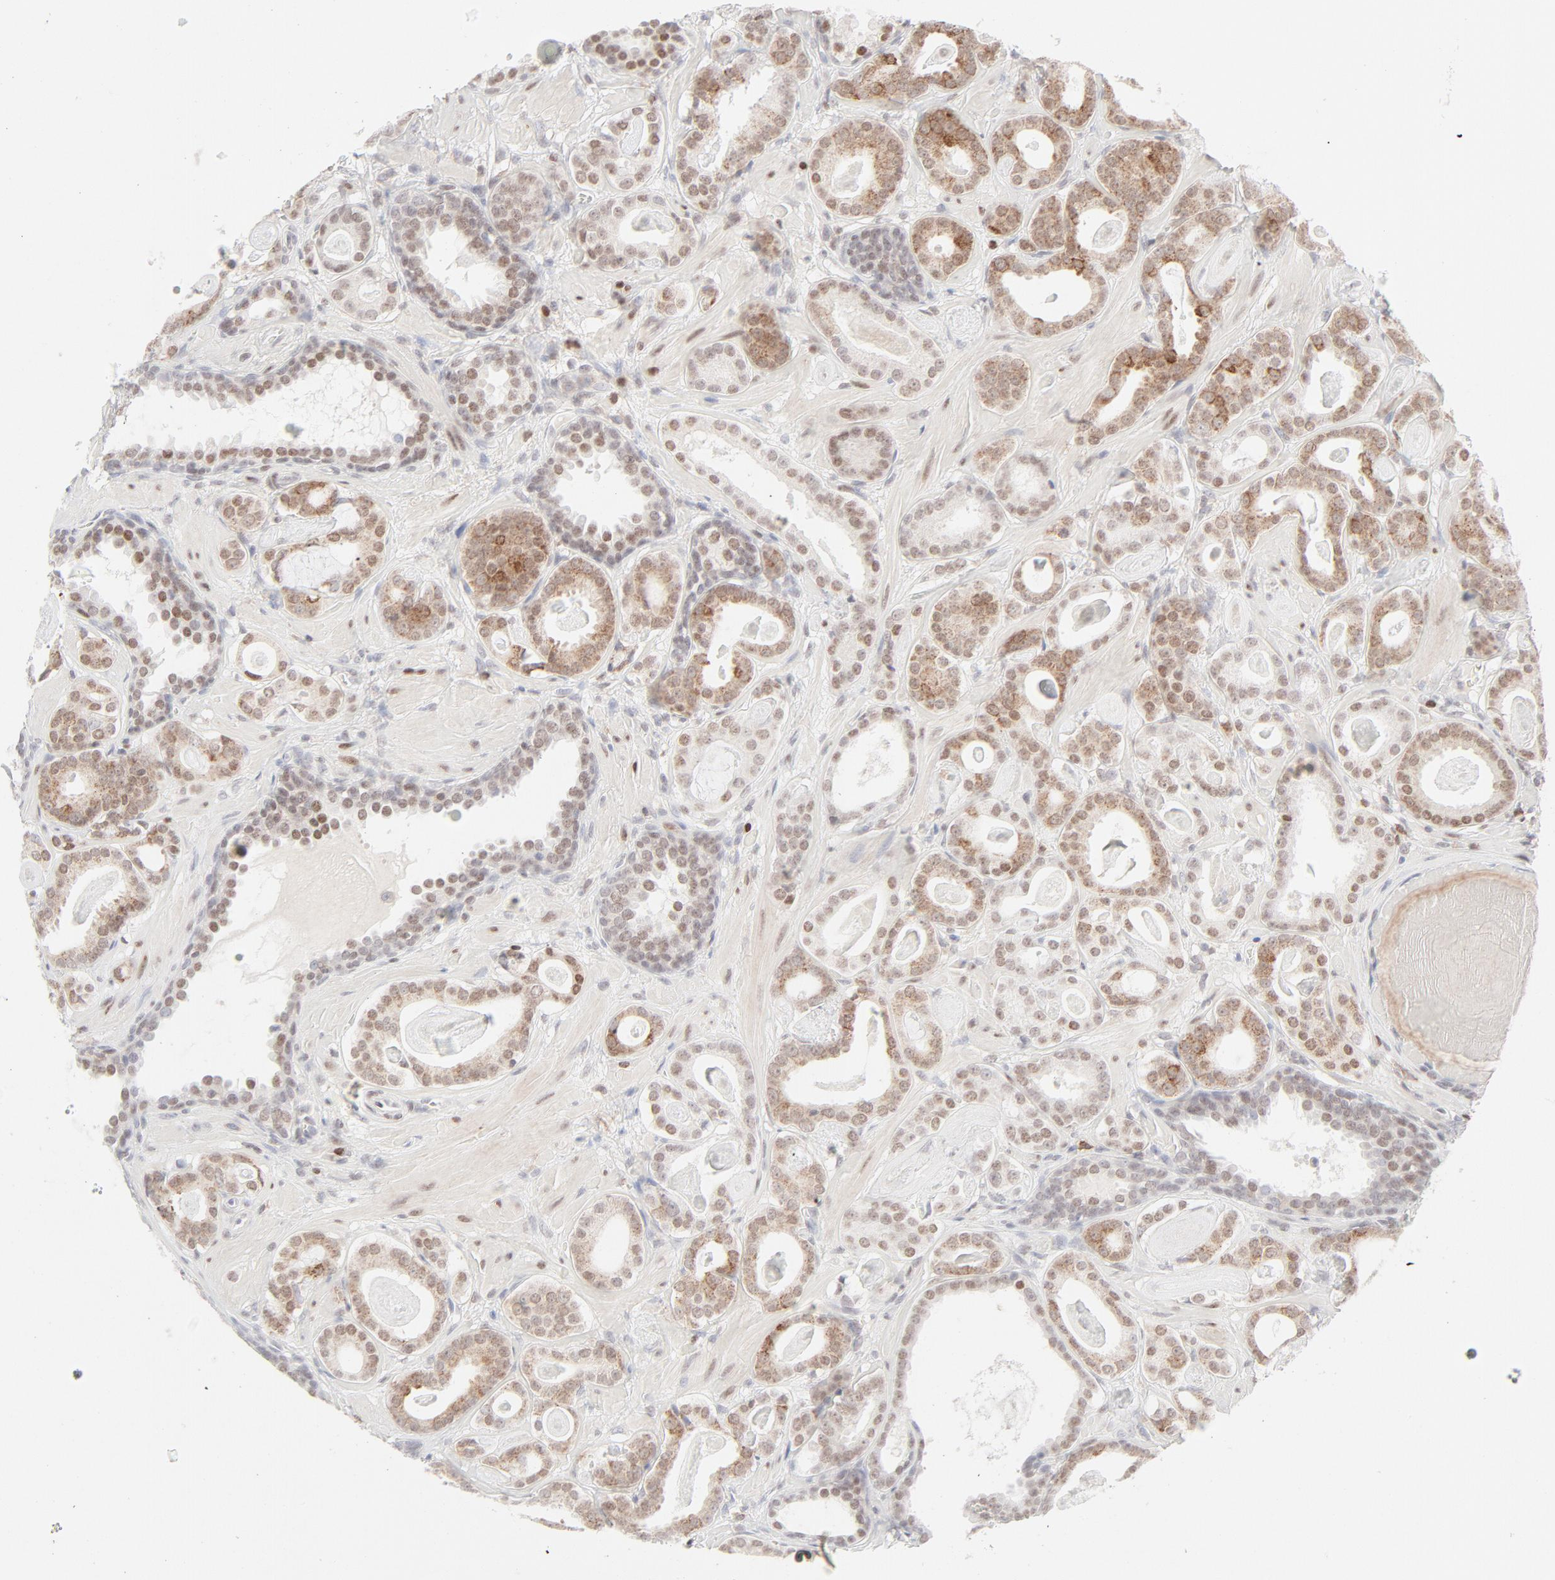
{"staining": {"intensity": "strong", "quantity": "25%-75%", "location": "cytoplasmic/membranous,nuclear"}, "tissue": "prostate cancer", "cell_type": "Tumor cells", "image_type": "cancer", "snomed": [{"axis": "morphology", "description": "Adenocarcinoma, Low grade"}, {"axis": "topography", "description": "Prostate"}], "caption": "Adenocarcinoma (low-grade) (prostate) stained with a brown dye shows strong cytoplasmic/membranous and nuclear positive staining in about 25%-75% of tumor cells.", "gene": "PRKCB", "patient": {"sex": "male", "age": 57}}